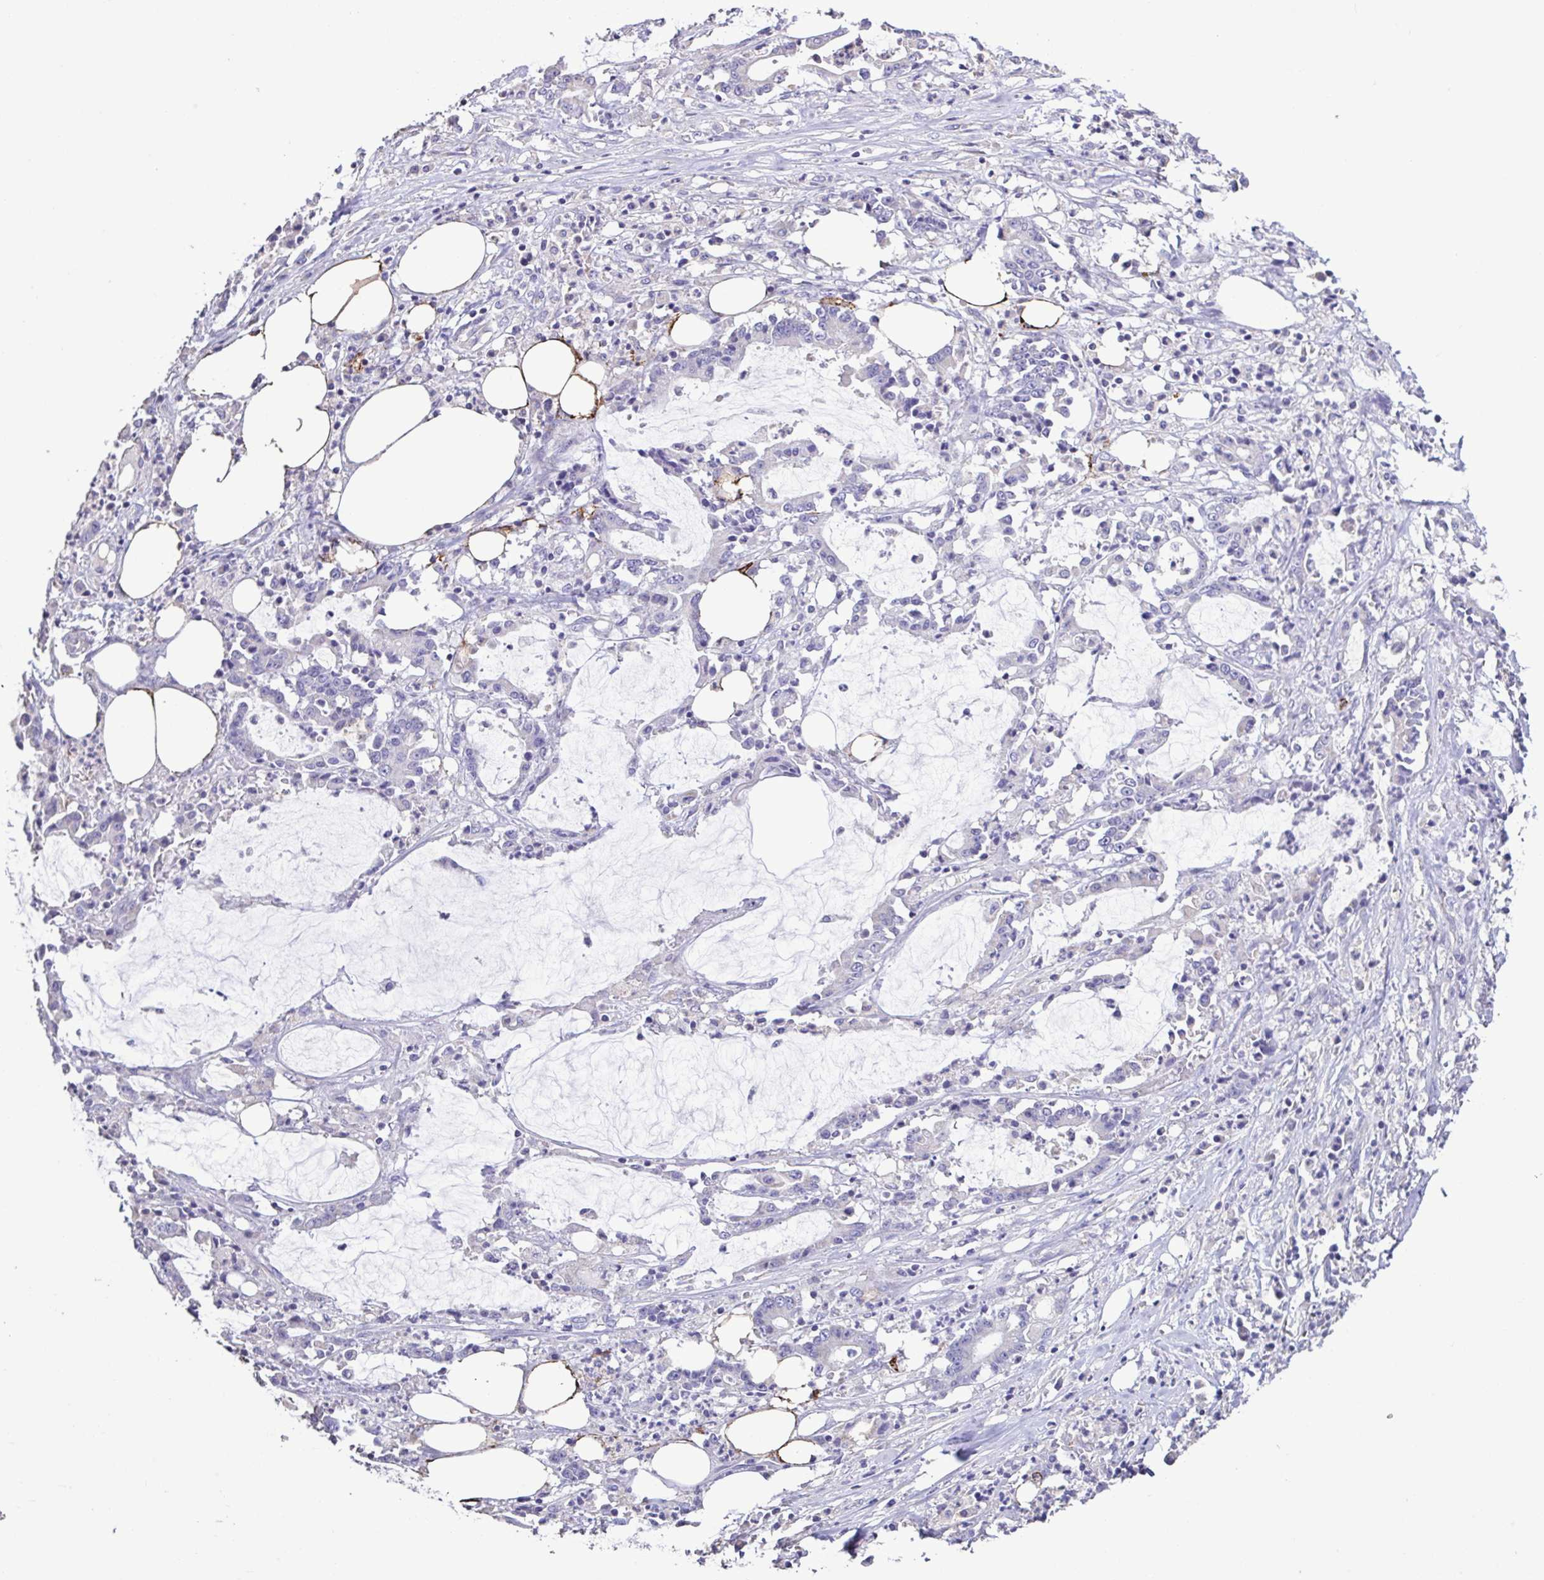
{"staining": {"intensity": "negative", "quantity": "none", "location": "none"}, "tissue": "stomach cancer", "cell_type": "Tumor cells", "image_type": "cancer", "snomed": [{"axis": "morphology", "description": "Adenocarcinoma, NOS"}, {"axis": "topography", "description": "Stomach, upper"}], "caption": "Immunohistochemical staining of human stomach cancer displays no significant positivity in tumor cells.", "gene": "PLA2G4E", "patient": {"sex": "male", "age": 68}}